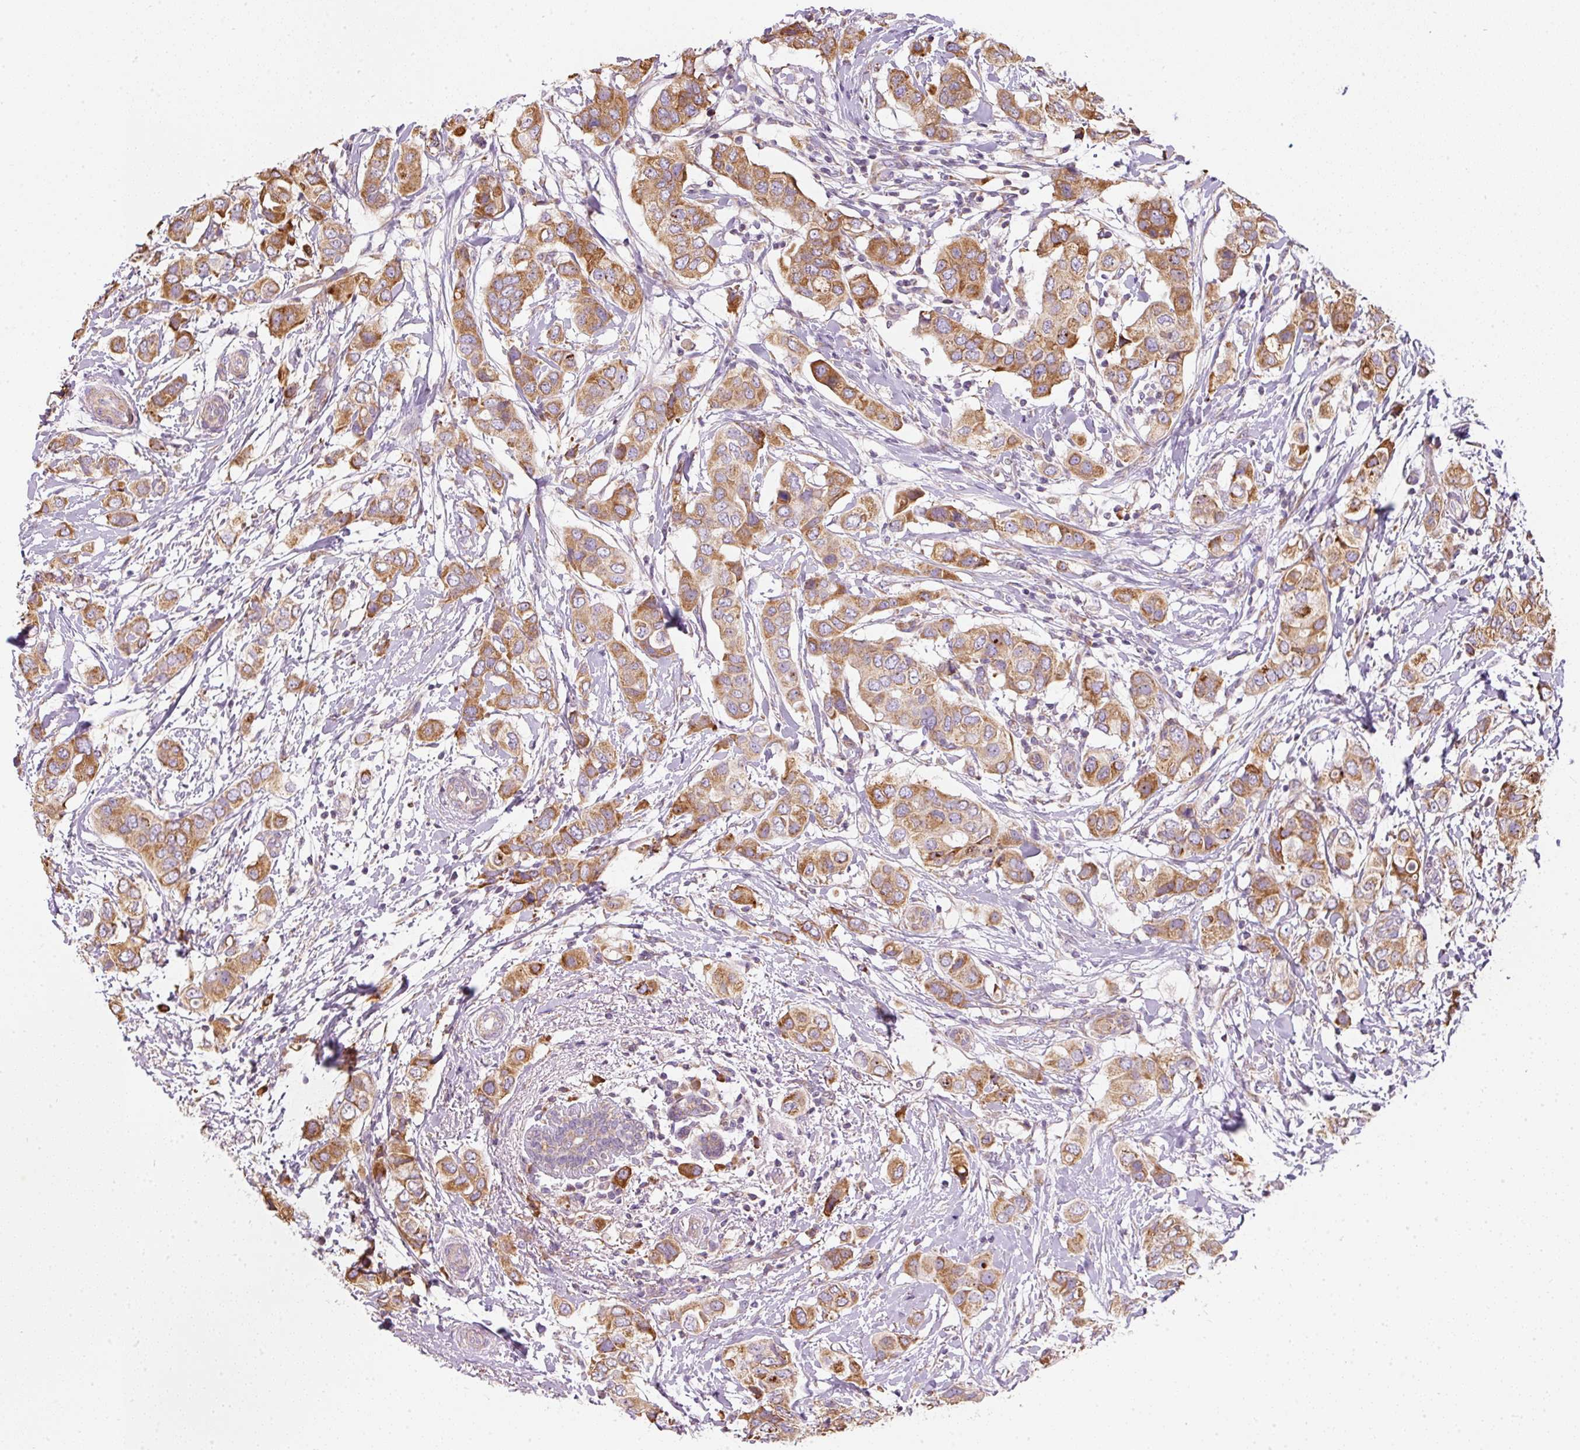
{"staining": {"intensity": "moderate", "quantity": ">75%", "location": "cytoplasmic/membranous"}, "tissue": "breast cancer", "cell_type": "Tumor cells", "image_type": "cancer", "snomed": [{"axis": "morphology", "description": "Lobular carcinoma"}, {"axis": "topography", "description": "Breast"}], "caption": "This is an image of immunohistochemistry (IHC) staining of breast cancer, which shows moderate expression in the cytoplasmic/membranous of tumor cells.", "gene": "MORN4", "patient": {"sex": "female", "age": 51}}